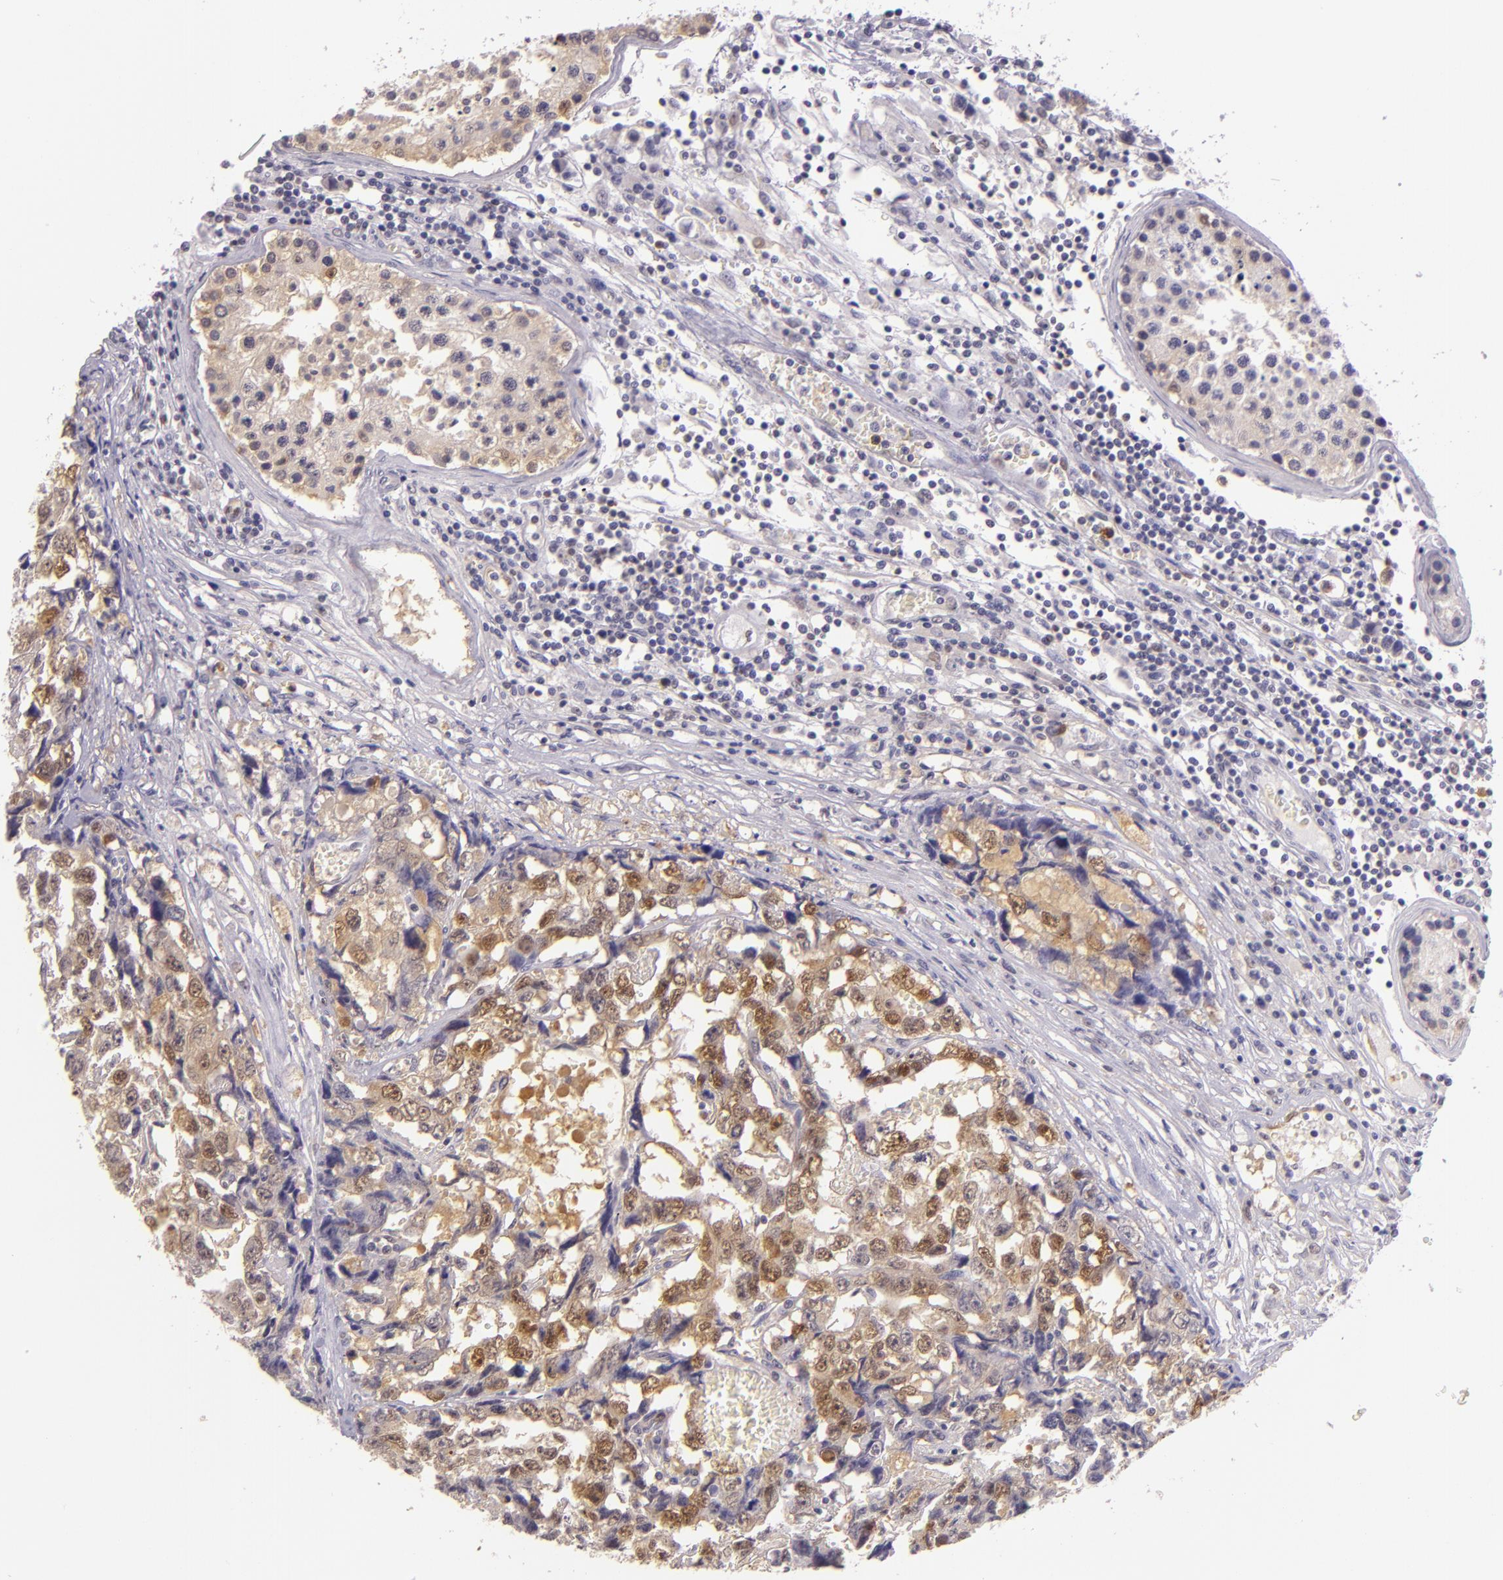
{"staining": {"intensity": "moderate", "quantity": "25%-75%", "location": "cytoplasmic/membranous,nuclear"}, "tissue": "testis cancer", "cell_type": "Tumor cells", "image_type": "cancer", "snomed": [{"axis": "morphology", "description": "Carcinoma, Embryonal, NOS"}, {"axis": "topography", "description": "Testis"}], "caption": "High-power microscopy captured an immunohistochemistry (IHC) histopathology image of testis cancer (embryonal carcinoma), revealing moderate cytoplasmic/membranous and nuclear staining in about 25%-75% of tumor cells. The protein is shown in brown color, while the nuclei are stained blue.", "gene": "HSPA8", "patient": {"sex": "male", "age": 31}}